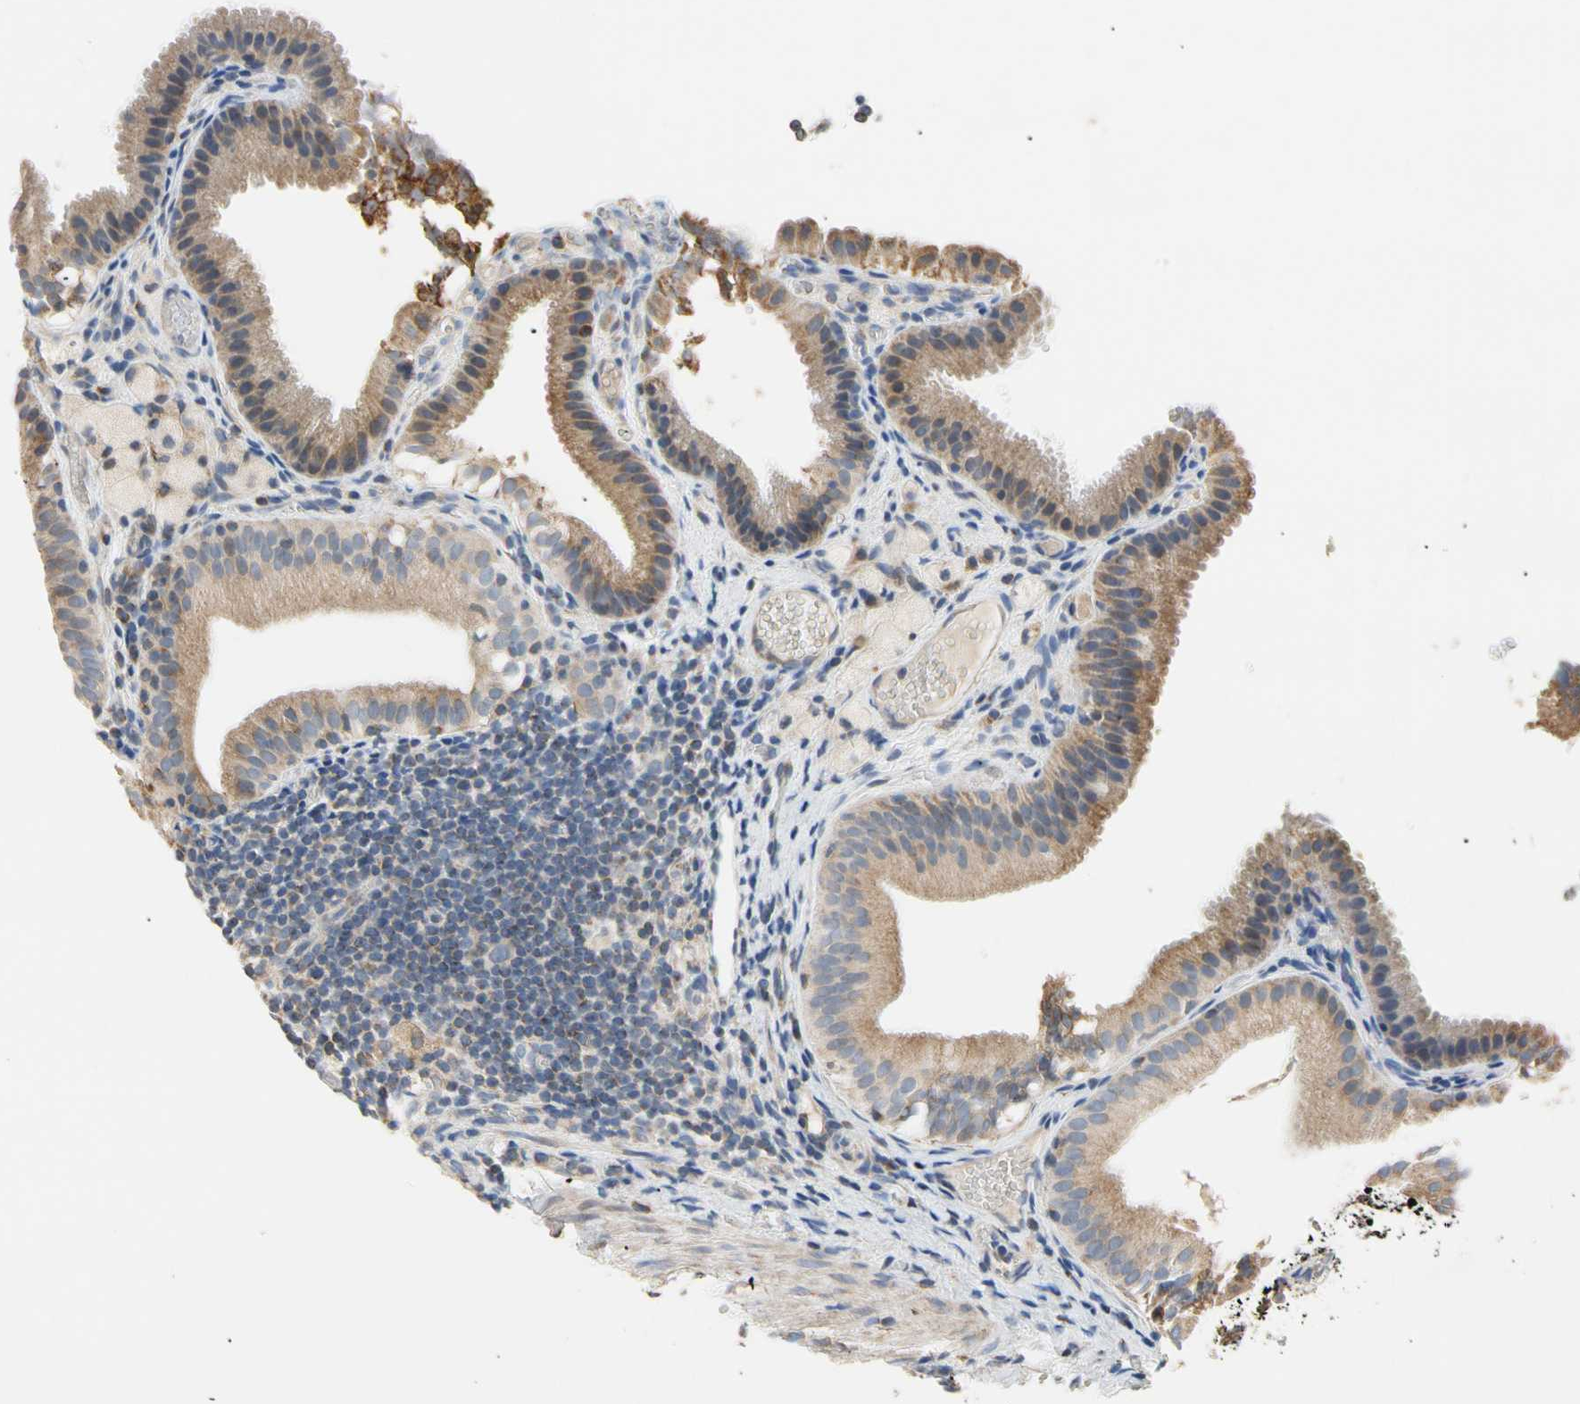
{"staining": {"intensity": "moderate", "quantity": ">75%", "location": "cytoplasmic/membranous"}, "tissue": "gallbladder", "cell_type": "Glandular cells", "image_type": "normal", "snomed": [{"axis": "morphology", "description": "Normal tissue, NOS"}, {"axis": "topography", "description": "Gallbladder"}], "caption": "Gallbladder stained with immunohistochemistry reveals moderate cytoplasmic/membranous positivity in approximately >75% of glandular cells.", "gene": "PLGRKT", "patient": {"sex": "female", "age": 24}}